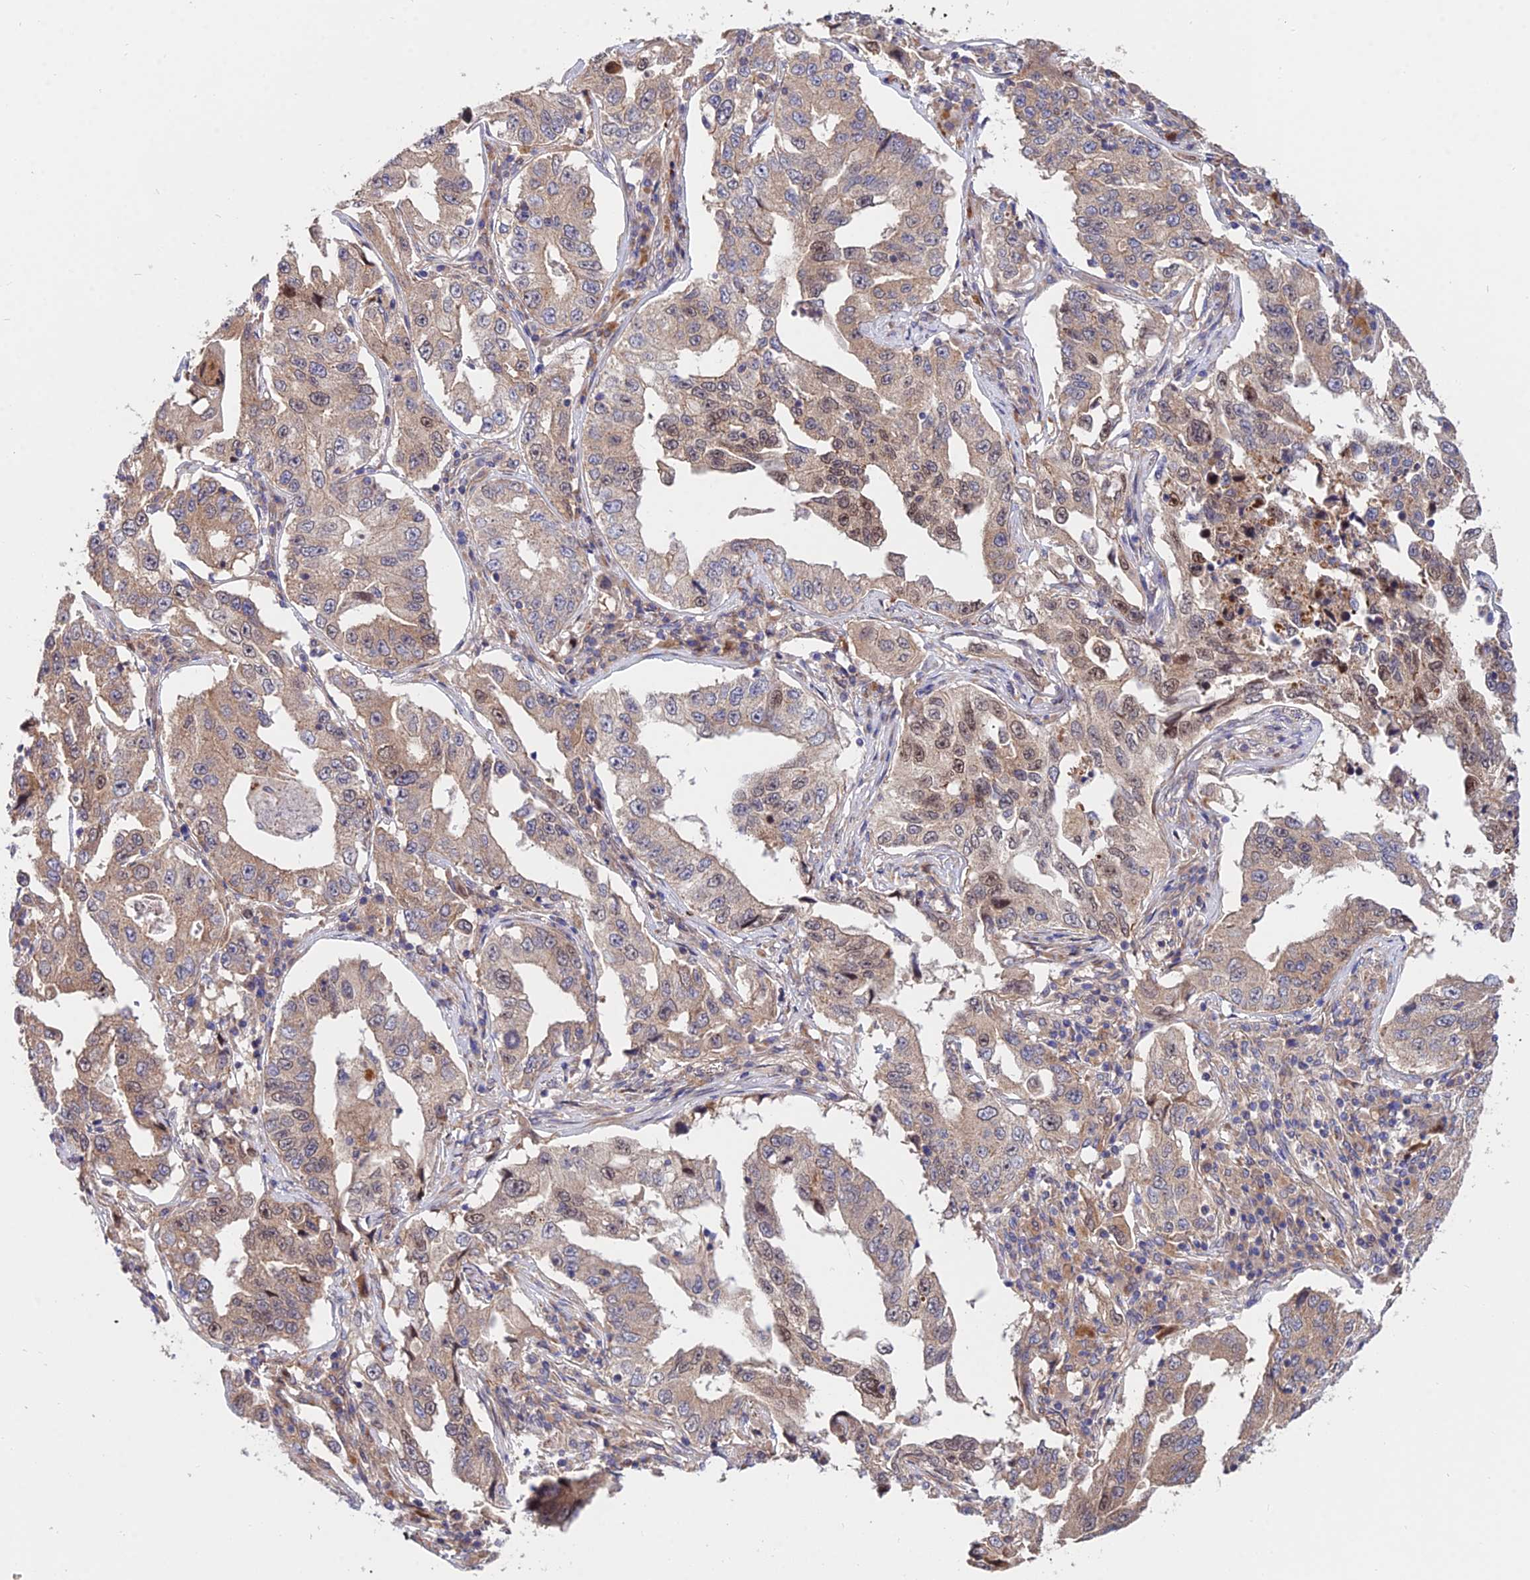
{"staining": {"intensity": "weak", "quantity": ">75%", "location": "cytoplasmic/membranous,nuclear"}, "tissue": "lung cancer", "cell_type": "Tumor cells", "image_type": "cancer", "snomed": [{"axis": "morphology", "description": "Adenocarcinoma, NOS"}, {"axis": "topography", "description": "Lung"}], "caption": "Immunohistochemistry (IHC) staining of lung adenocarcinoma, which displays low levels of weak cytoplasmic/membranous and nuclear staining in approximately >75% of tumor cells indicating weak cytoplasmic/membranous and nuclear protein positivity. The staining was performed using DAB (3,3'-diaminobenzidine) (brown) for protein detection and nuclei were counterstained in hematoxylin (blue).", "gene": "CDC37L1", "patient": {"sex": "female", "age": 51}}